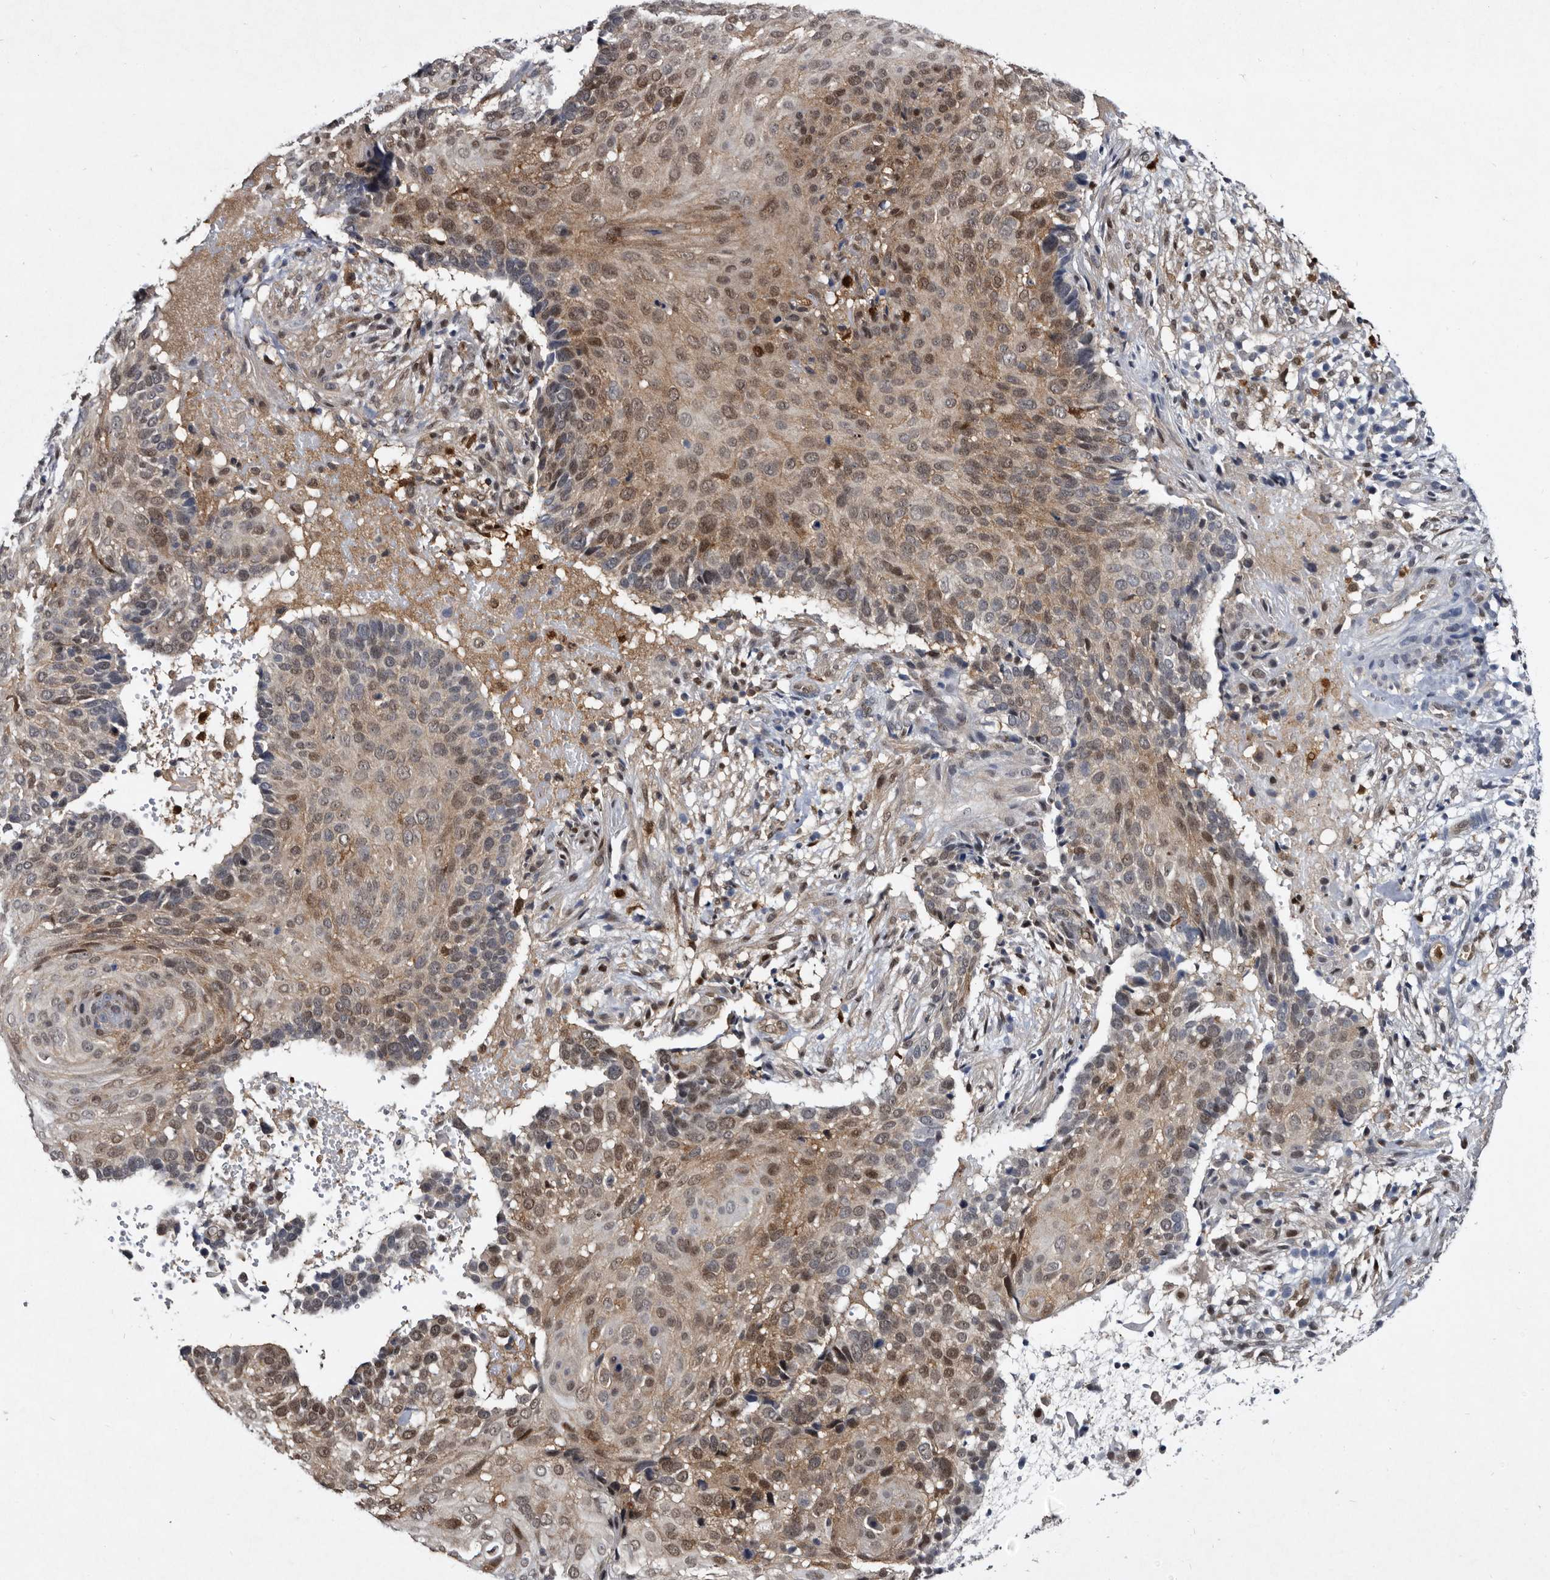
{"staining": {"intensity": "moderate", "quantity": "25%-75%", "location": "cytoplasmic/membranous,nuclear"}, "tissue": "cervical cancer", "cell_type": "Tumor cells", "image_type": "cancer", "snomed": [{"axis": "morphology", "description": "Squamous cell carcinoma, NOS"}, {"axis": "topography", "description": "Cervix"}], "caption": "Immunohistochemical staining of cervical cancer (squamous cell carcinoma) demonstrates medium levels of moderate cytoplasmic/membranous and nuclear staining in about 25%-75% of tumor cells.", "gene": "SERPINB8", "patient": {"sex": "female", "age": 74}}